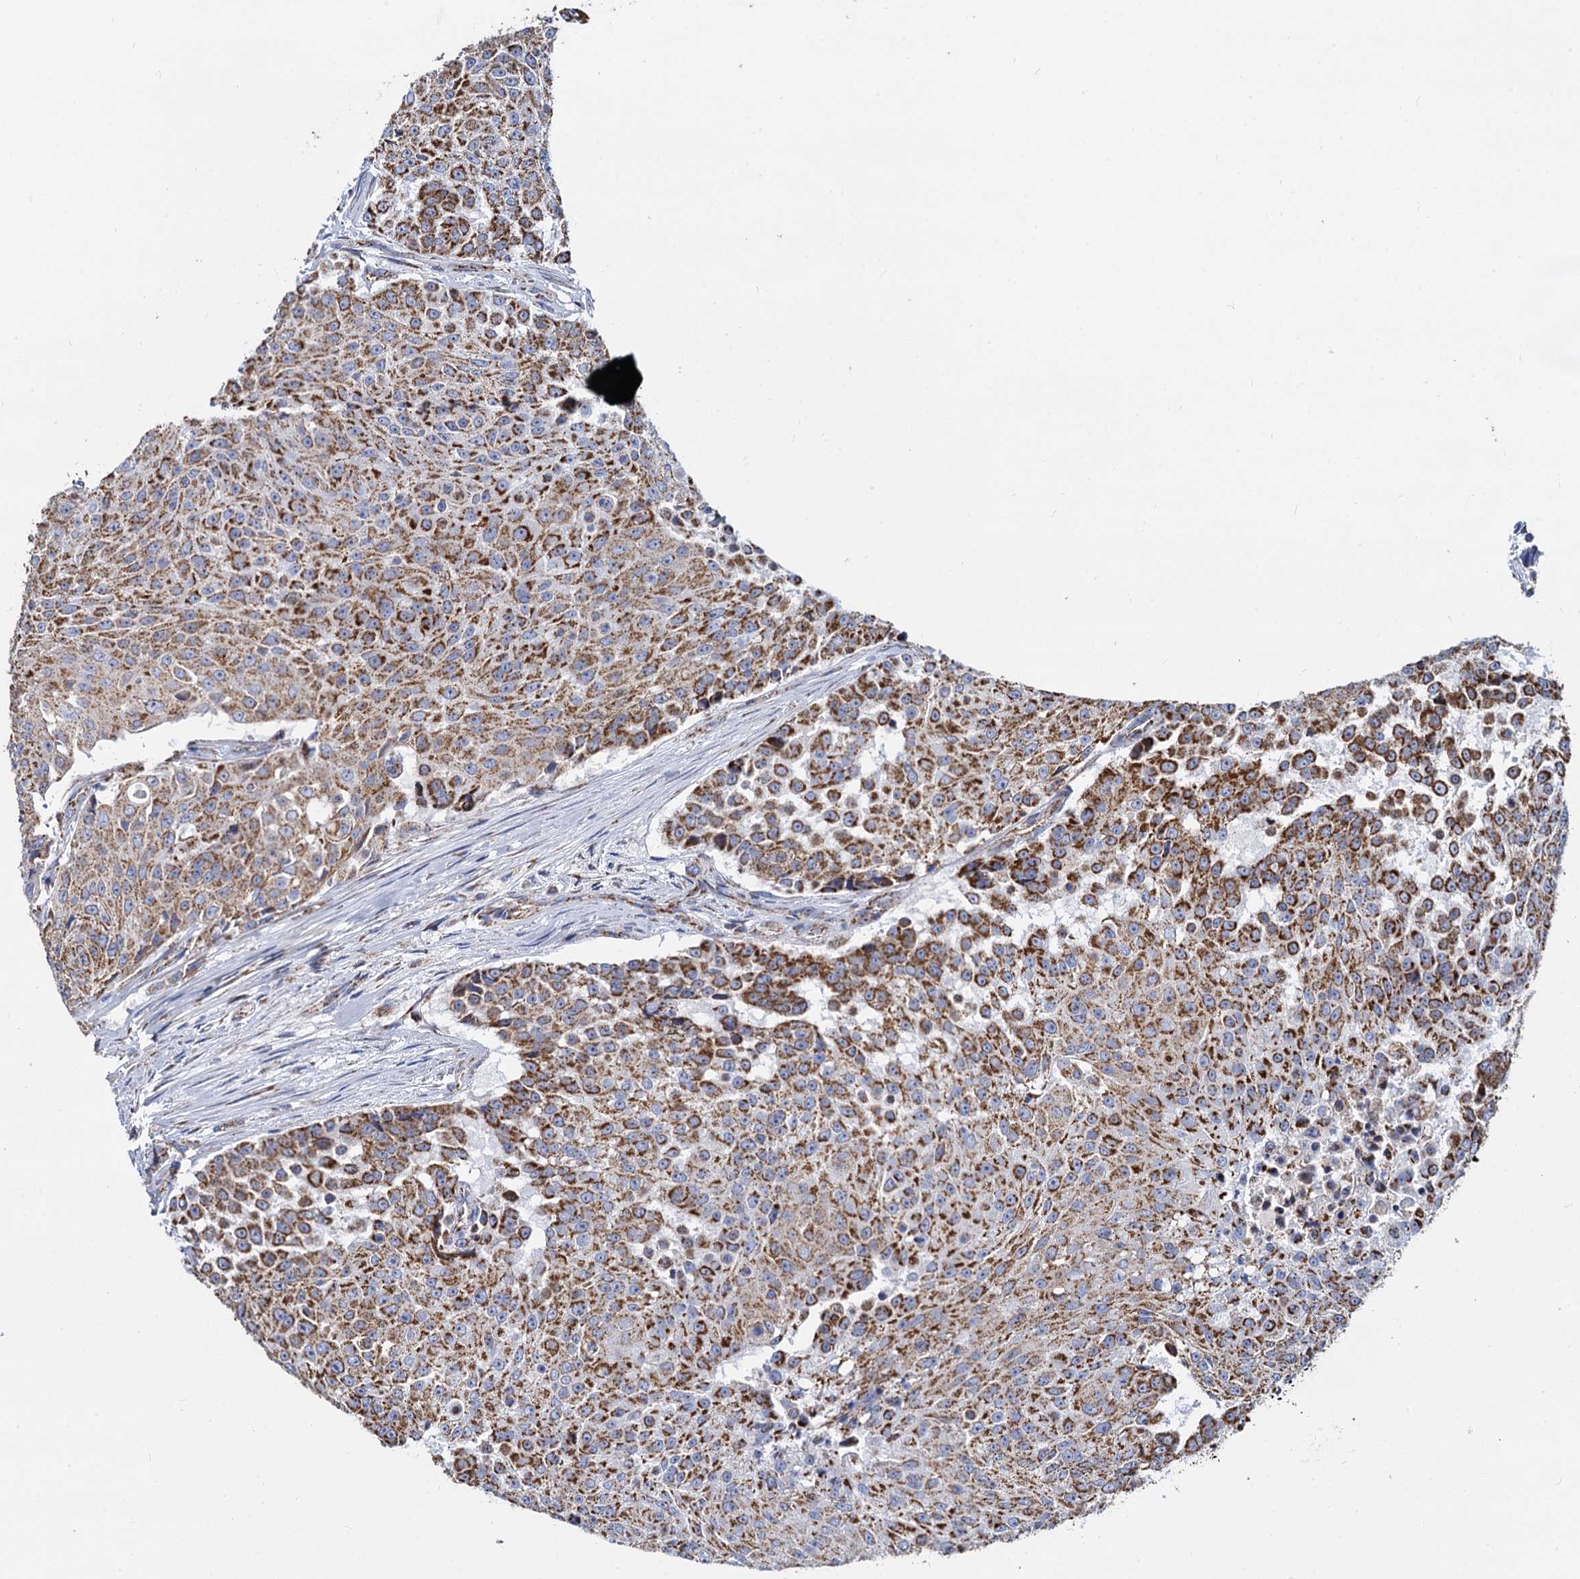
{"staining": {"intensity": "strong", "quantity": ">75%", "location": "cytoplasmic/membranous"}, "tissue": "urothelial cancer", "cell_type": "Tumor cells", "image_type": "cancer", "snomed": [{"axis": "morphology", "description": "Urothelial carcinoma, High grade"}, {"axis": "topography", "description": "Urinary bladder"}], "caption": "Urothelial cancer was stained to show a protein in brown. There is high levels of strong cytoplasmic/membranous positivity in about >75% of tumor cells. The staining is performed using DAB (3,3'-diaminobenzidine) brown chromogen to label protein expression. The nuclei are counter-stained blue using hematoxylin.", "gene": "TIMM10", "patient": {"sex": "female", "age": 63}}